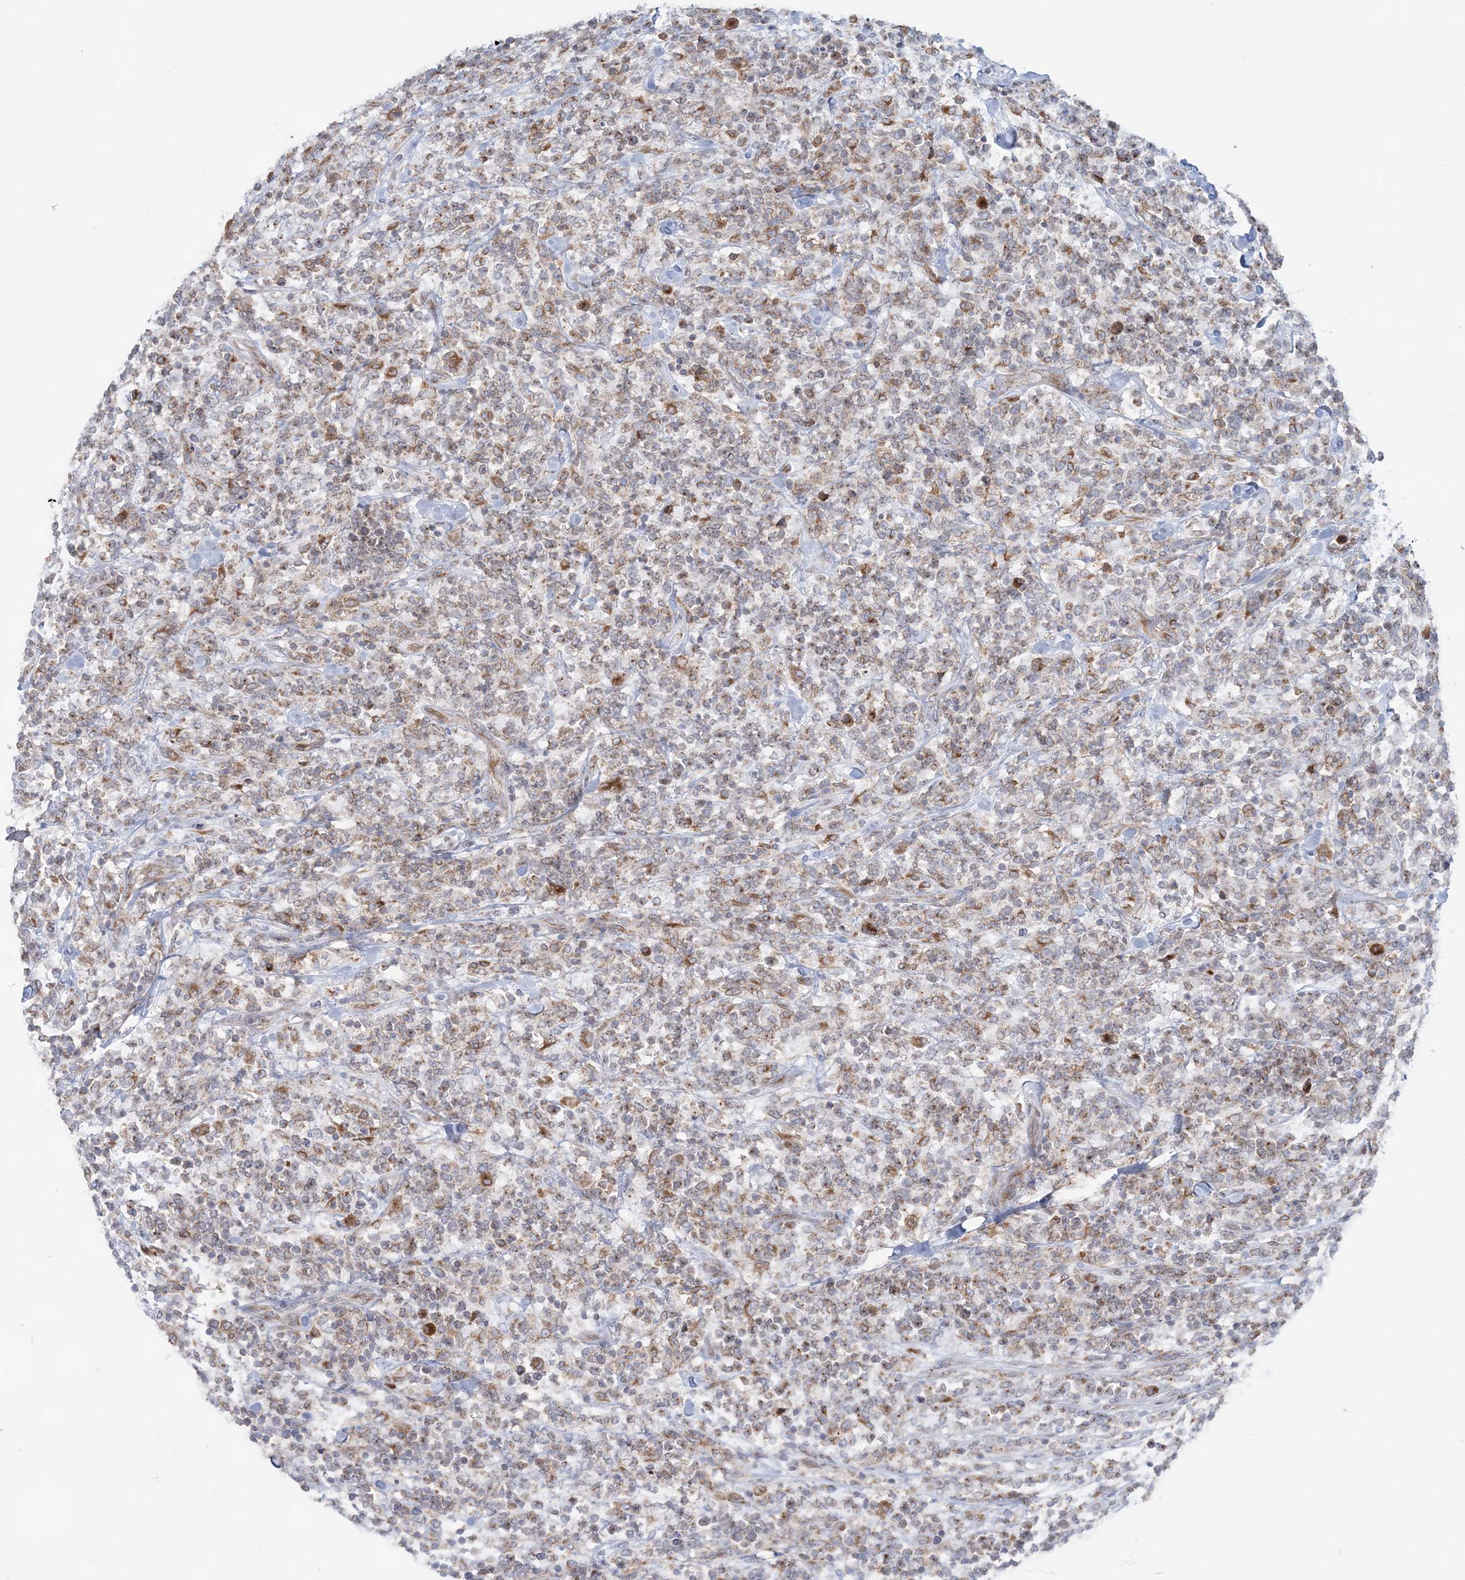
{"staining": {"intensity": "moderate", "quantity": "<25%", "location": "cytoplasmic/membranous"}, "tissue": "lymphoma", "cell_type": "Tumor cells", "image_type": "cancer", "snomed": [{"axis": "morphology", "description": "Malignant lymphoma, non-Hodgkin's type, High grade"}, {"axis": "topography", "description": "Soft tissue"}], "caption": "A brown stain highlights moderate cytoplasmic/membranous positivity of a protein in lymphoma tumor cells.", "gene": "TMED10", "patient": {"sex": "male", "age": 18}}